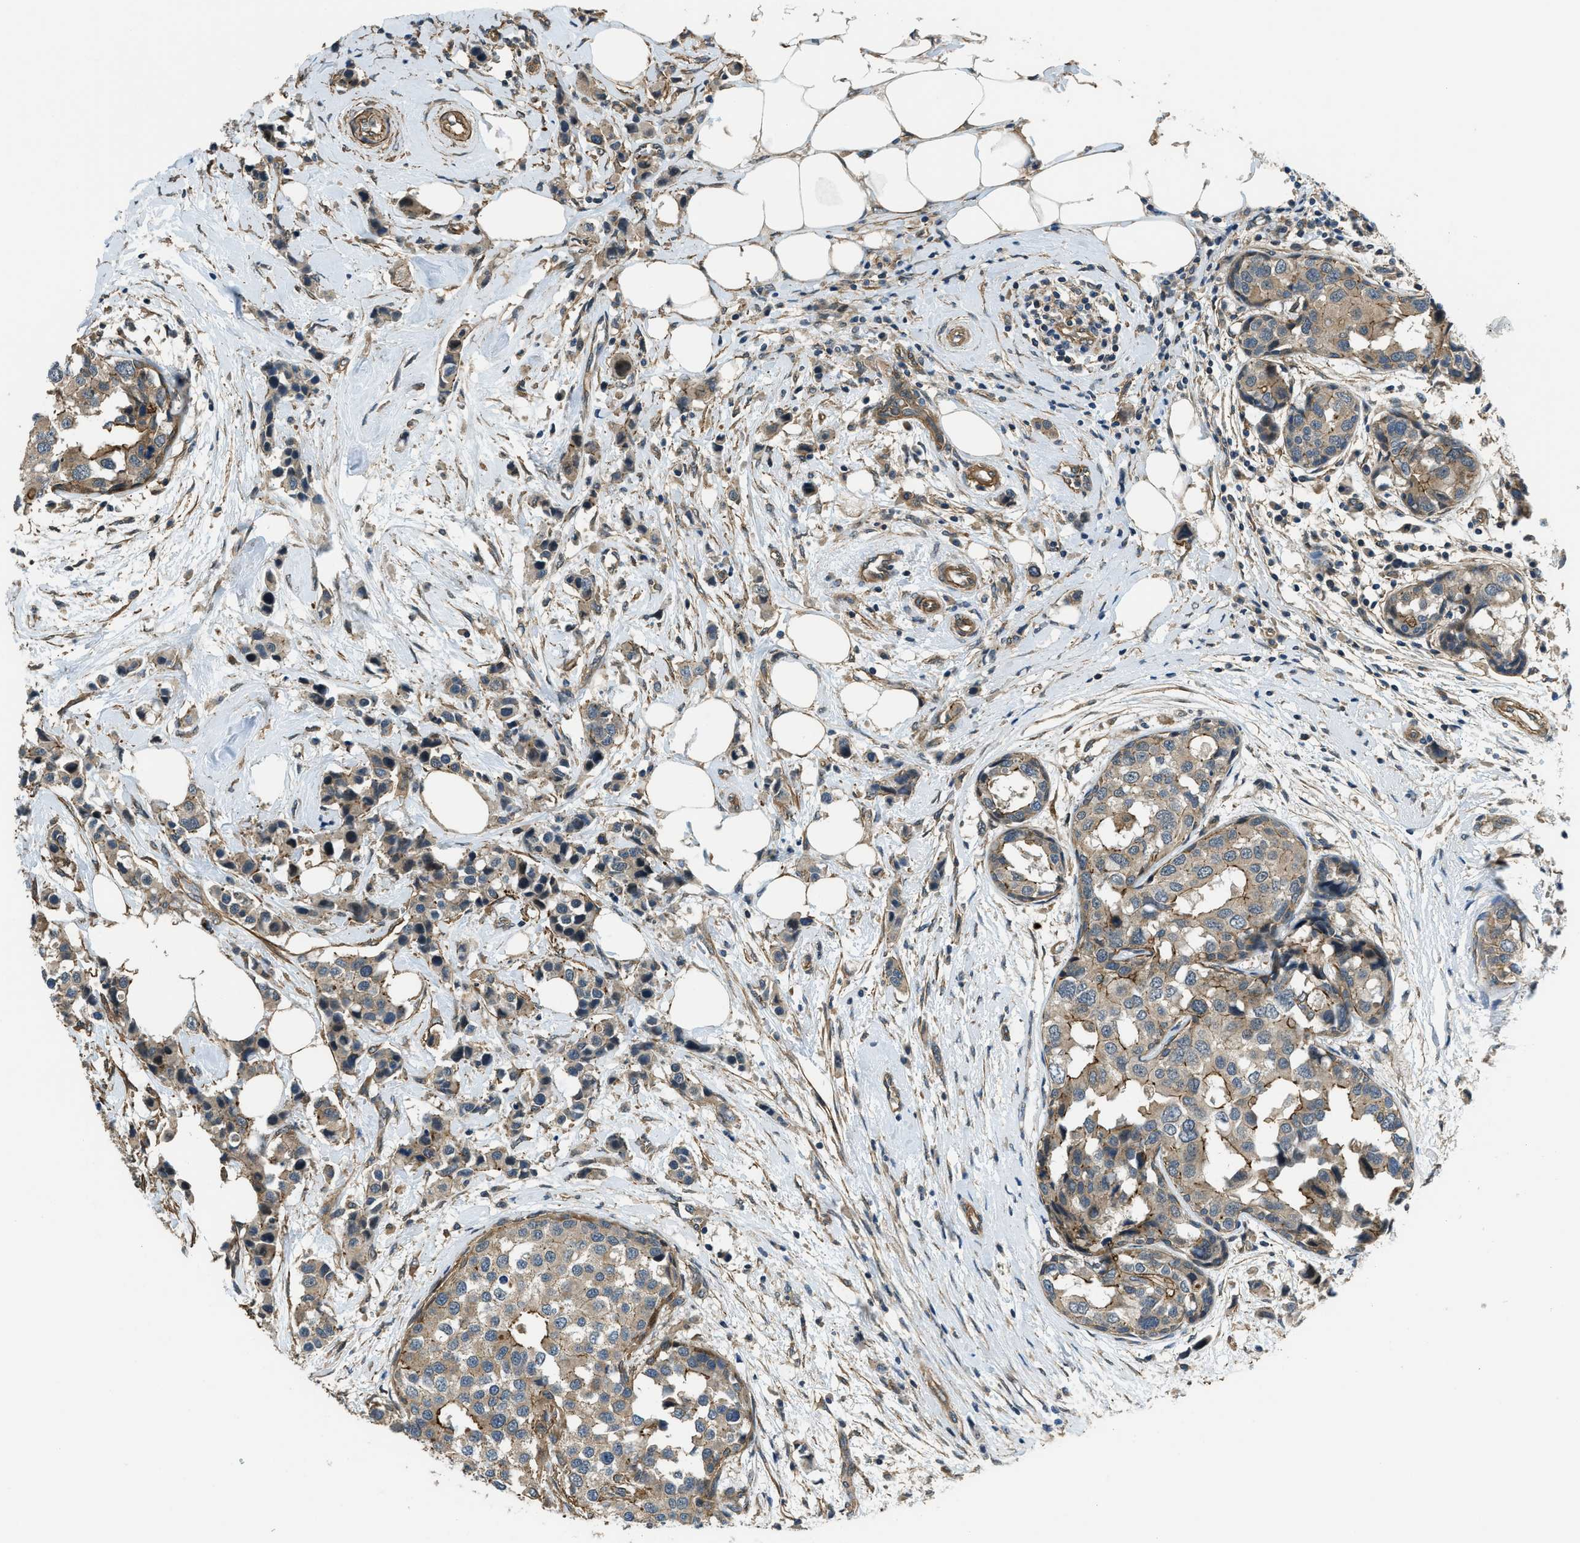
{"staining": {"intensity": "weak", "quantity": ">75%", "location": "cytoplasmic/membranous"}, "tissue": "breast cancer", "cell_type": "Tumor cells", "image_type": "cancer", "snomed": [{"axis": "morphology", "description": "Normal tissue, NOS"}, {"axis": "morphology", "description": "Duct carcinoma"}, {"axis": "topography", "description": "Breast"}], "caption": "A brown stain highlights weak cytoplasmic/membranous positivity of a protein in human breast cancer tumor cells.", "gene": "CGN", "patient": {"sex": "female", "age": 50}}